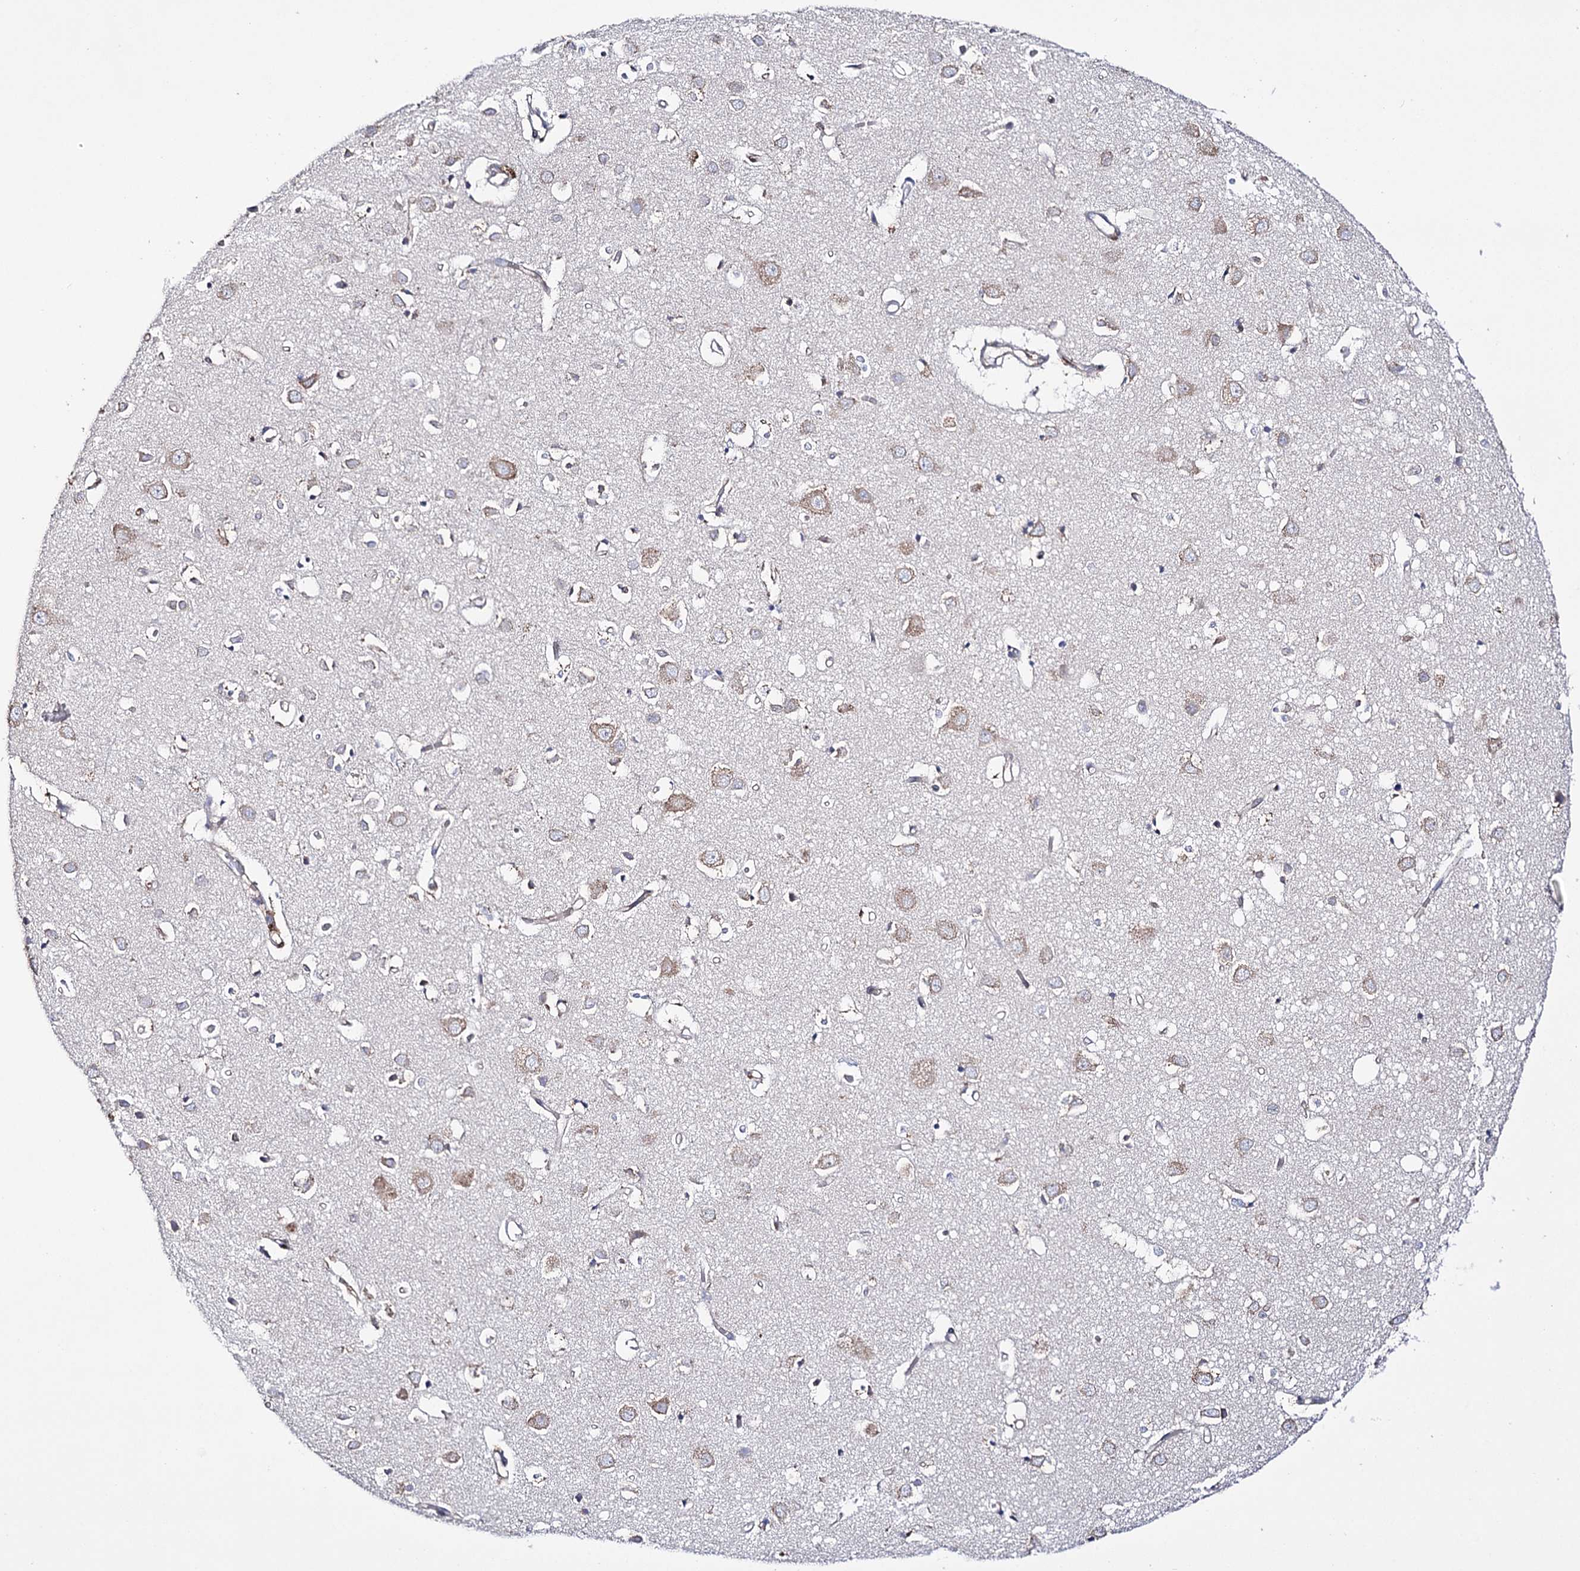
{"staining": {"intensity": "moderate", "quantity": "<25%", "location": "cytoplasmic/membranous"}, "tissue": "cerebral cortex", "cell_type": "Endothelial cells", "image_type": "normal", "snomed": [{"axis": "morphology", "description": "Normal tissue, NOS"}, {"axis": "topography", "description": "Cerebral cortex"}], "caption": "A high-resolution image shows immunohistochemistry staining of normal cerebral cortex, which displays moderate cytoplasmic/membranous staining in approximately <25% of endothelial cells.", "gene": "PTER", "patient": {"sex": "female", "age": 64}}